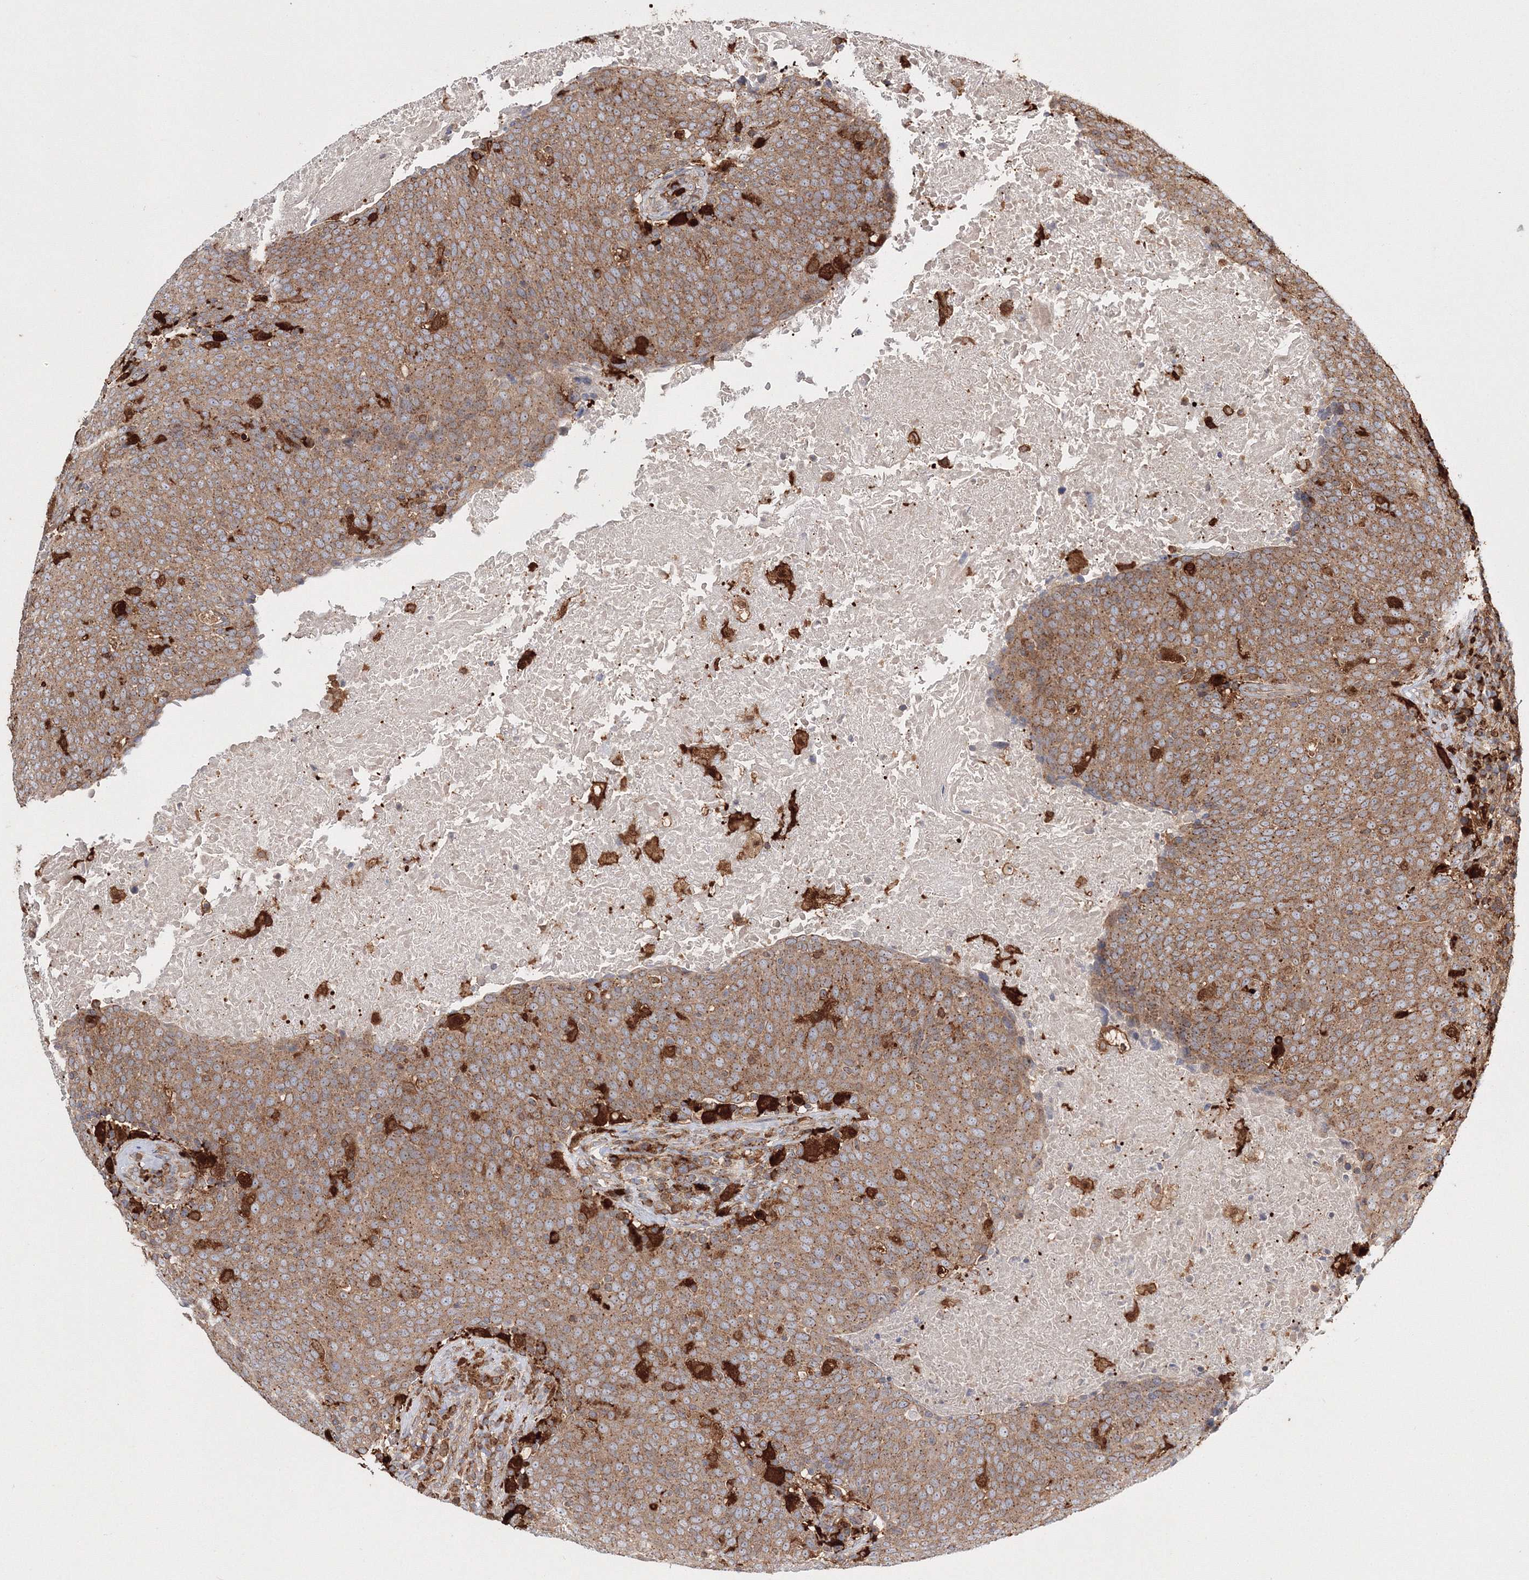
{"staining": {"intensity": "moderate", "quantity": ">75%", "location": "cytoplasmic/membranous"}, "tissue": "head and neck cancer", "cell_type": "Tumor cells", "image_type": "cancer", "snomed": [{"axis": "morphology", "description": "Squamous cell carcinoma, NOS"}, {"axis": "morphology", "description": "Squamous cell carcinoma, metastatic, NOS"}, {"axis": "topography", "description": "Lymph node"}, {"axis": "topography", "description": "Head-Neck"}], "caption": "A medium amount of moderate cytoplasmic/membranous staining is seen in approximately >75% of tumor cells in head and neck metastatic squamous cell carcinoma tissue. The staining is performed using DAB (3,3'-diaminobenzidine) brown chromogen to label protein expression. The nuclei are counter-stained blue using hematoxylin.", "gene": "ARCN1", "patient": {"sex": "male", "age": 62}}